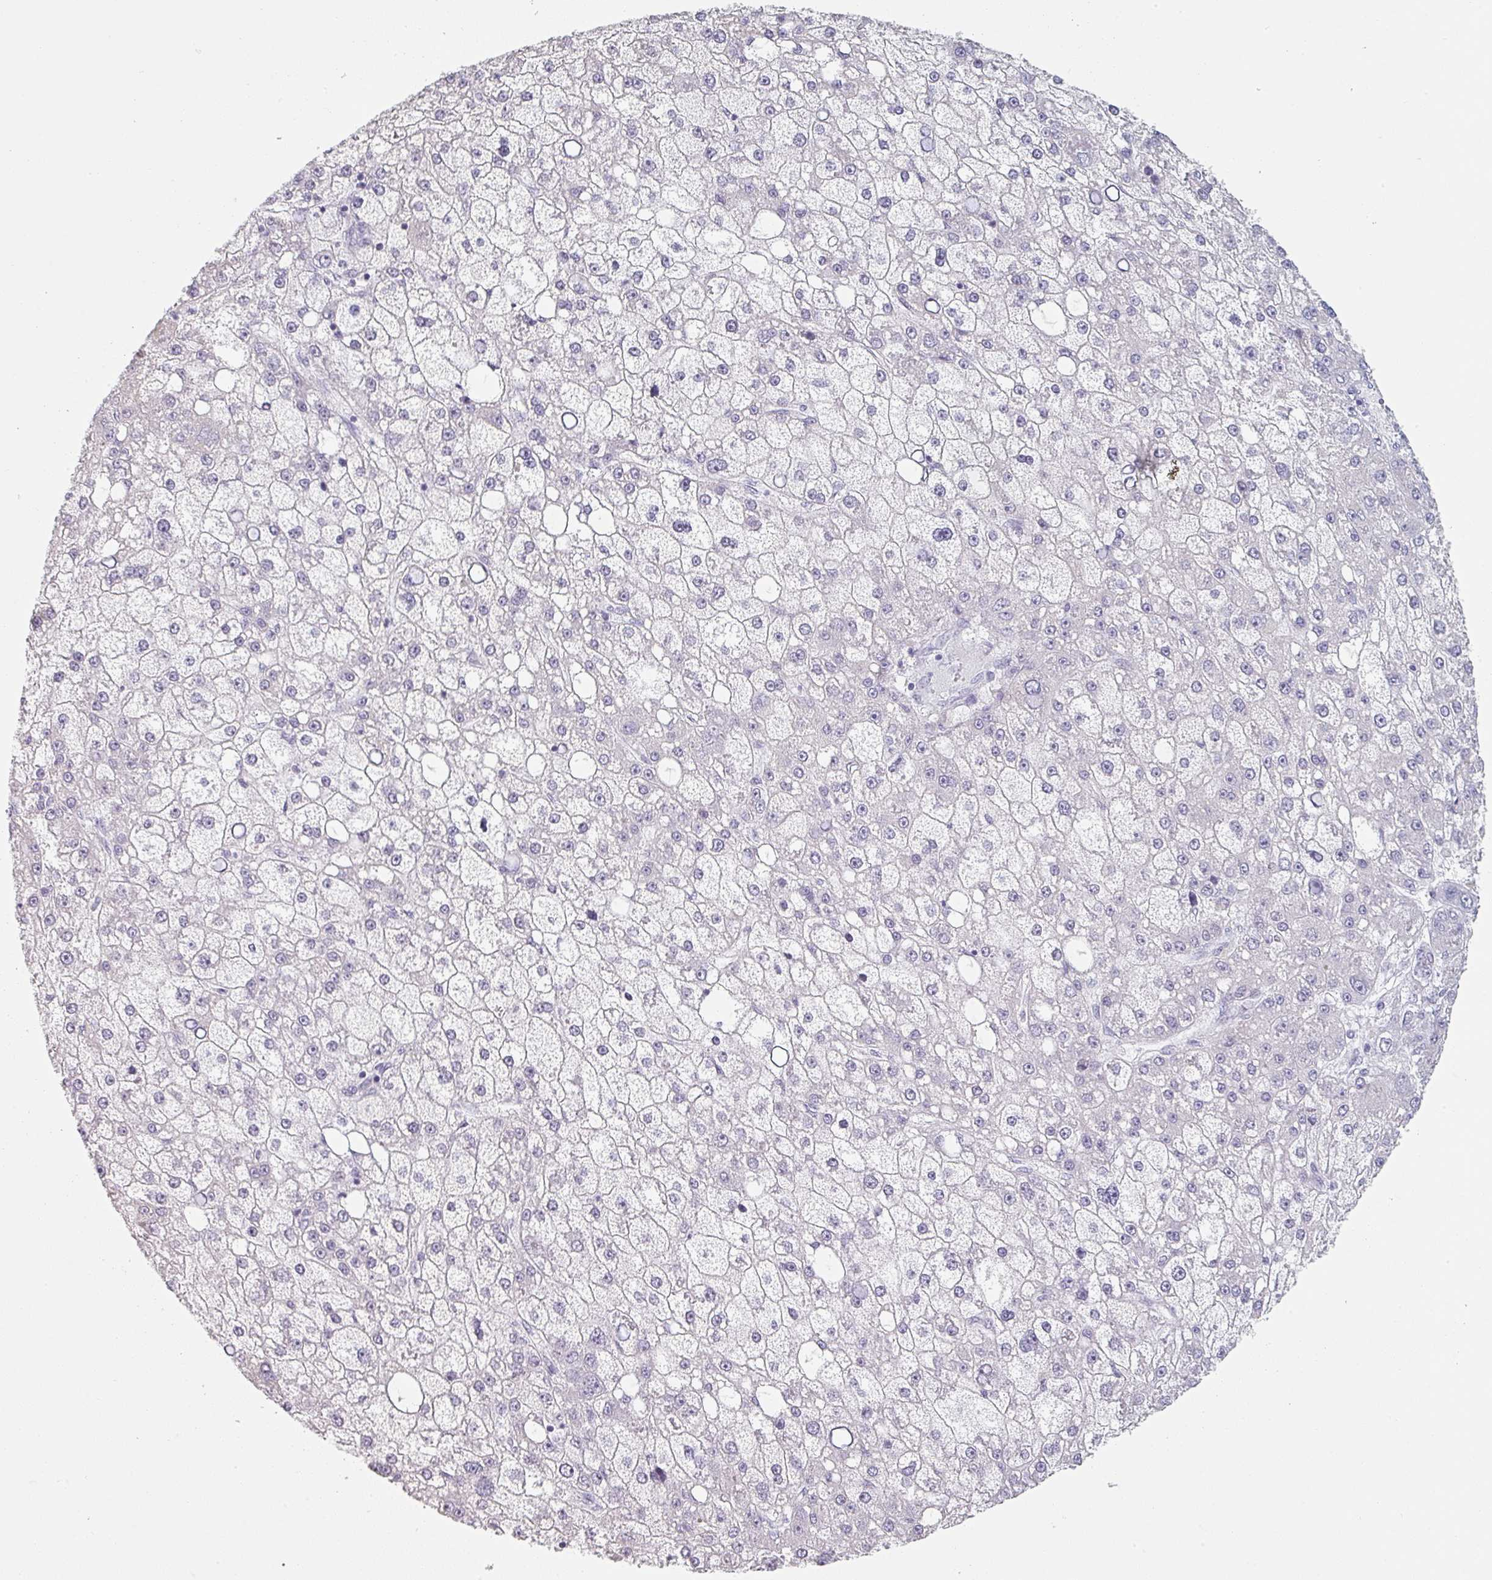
{"staining": {"intensity": "negative", "quantity": "none", "location": "none"}, "tissue": "liver cancer", "cell_type": "Tumor cells", "image_type": "cancer", "snomed": [{"axis": "morphology", "description": "Carcinoma, Hepatocellular, NOS"}, {"axis": "topography", "description": "Liver"}], "caption": "Image shows no significant protein staining in tumor cells of liver hepatocellular carcinoma.", "gene": "SFTPA1", "patient": {"sex": "male", "age": 67}}